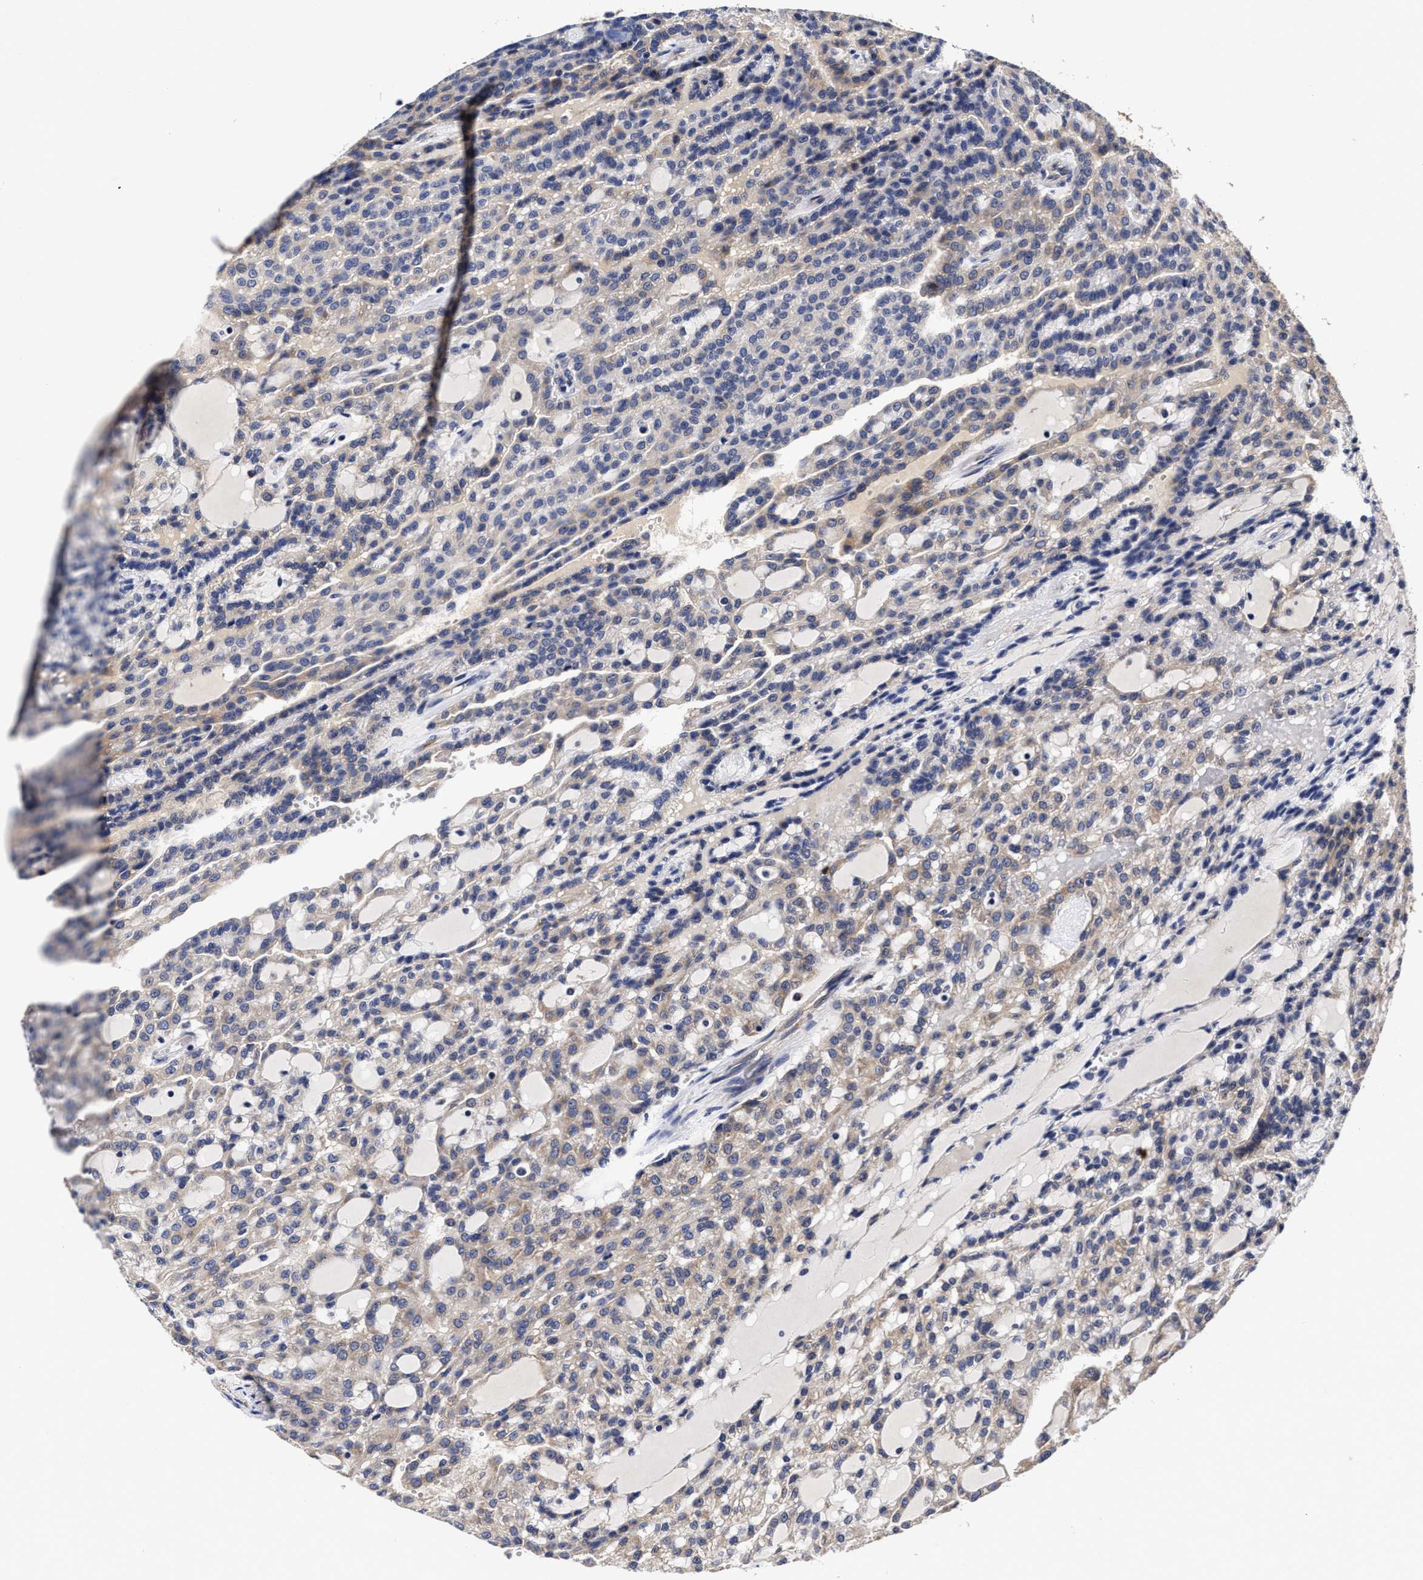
{"staining": {"intensity": "weak", "quantity": "25%-75%", "location": "cytoplasmic/membranous"}, "tissue": "renal cancer", "cell_type": "Tumor cells", "image_type": "cancer", "snomed": [{"axis": "morphology", "description": "Adenocarcinoma, NOS"}, {"axis": "topography", "description": "Kidney"}], "caption": "The photomicrograph demonstrates immunohistochemical staining of adenocarcinoma (renal). There is weak cytoplasmic/membranous staining is identified in about 25%-75% of tumor cells. (Stains: DAB (3,3'-diaminobenzidine) in brown, nuclei in blue, Microscopy: brightfield microscopy at high magnification).", "gene": "SOCS5", "patient": {"sex": "male", "age": 63}}